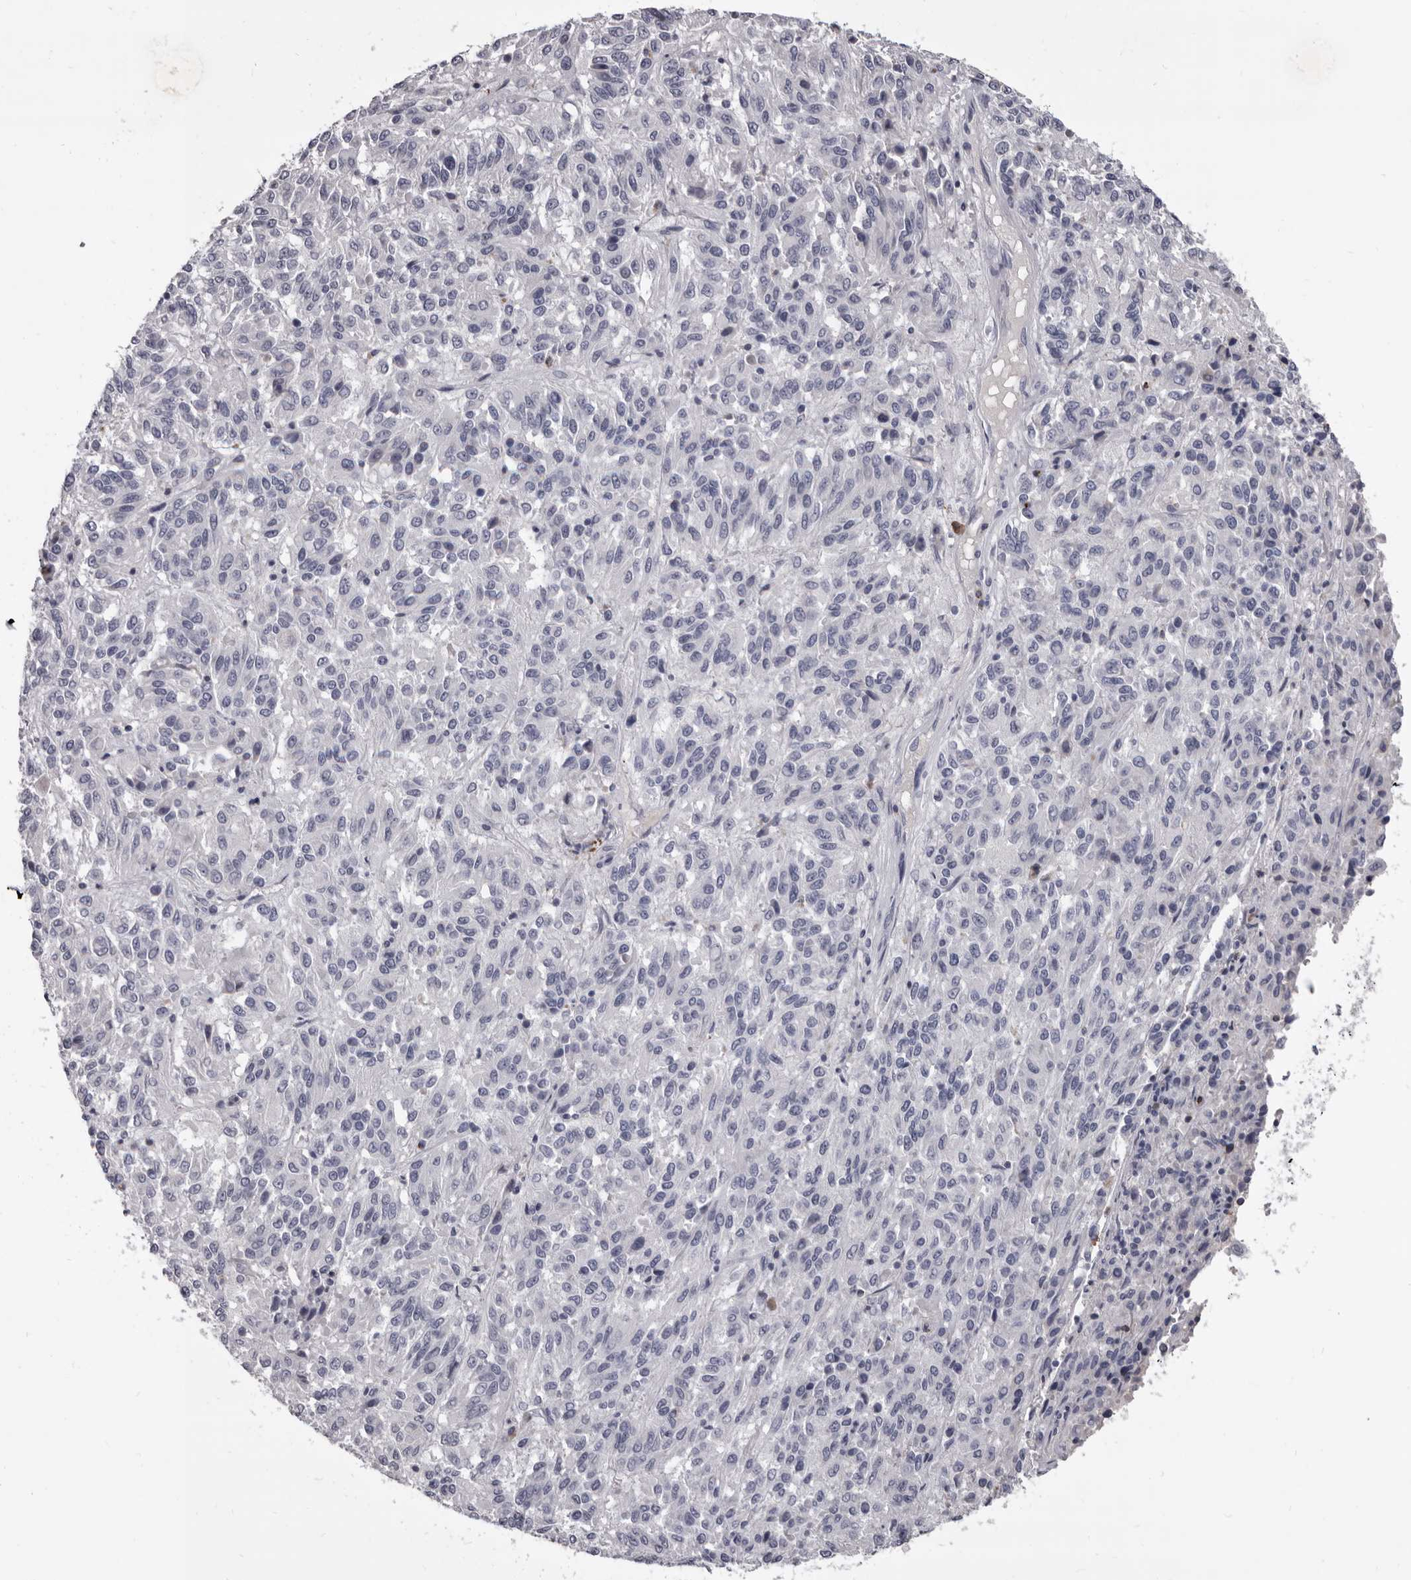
{"staining": {"intensity": "negative", "quantity": "none", "location": "none"}, "tissue": "melanoma", "cell_type": "Tumor cells", "image_type": "cancer", "snomed": [{"axis": "morphology", "description": "Malignant melanoma, Metastatic site"}, {"axis": "topography", "description": "Lung"}], "caption": "This is an immunohistochemistry (IHC) photomicrograph of human melanoma. There is no expression in tumor cells.", "gene": "GZMH", "patient": {"sex": "male", "age": 64}}